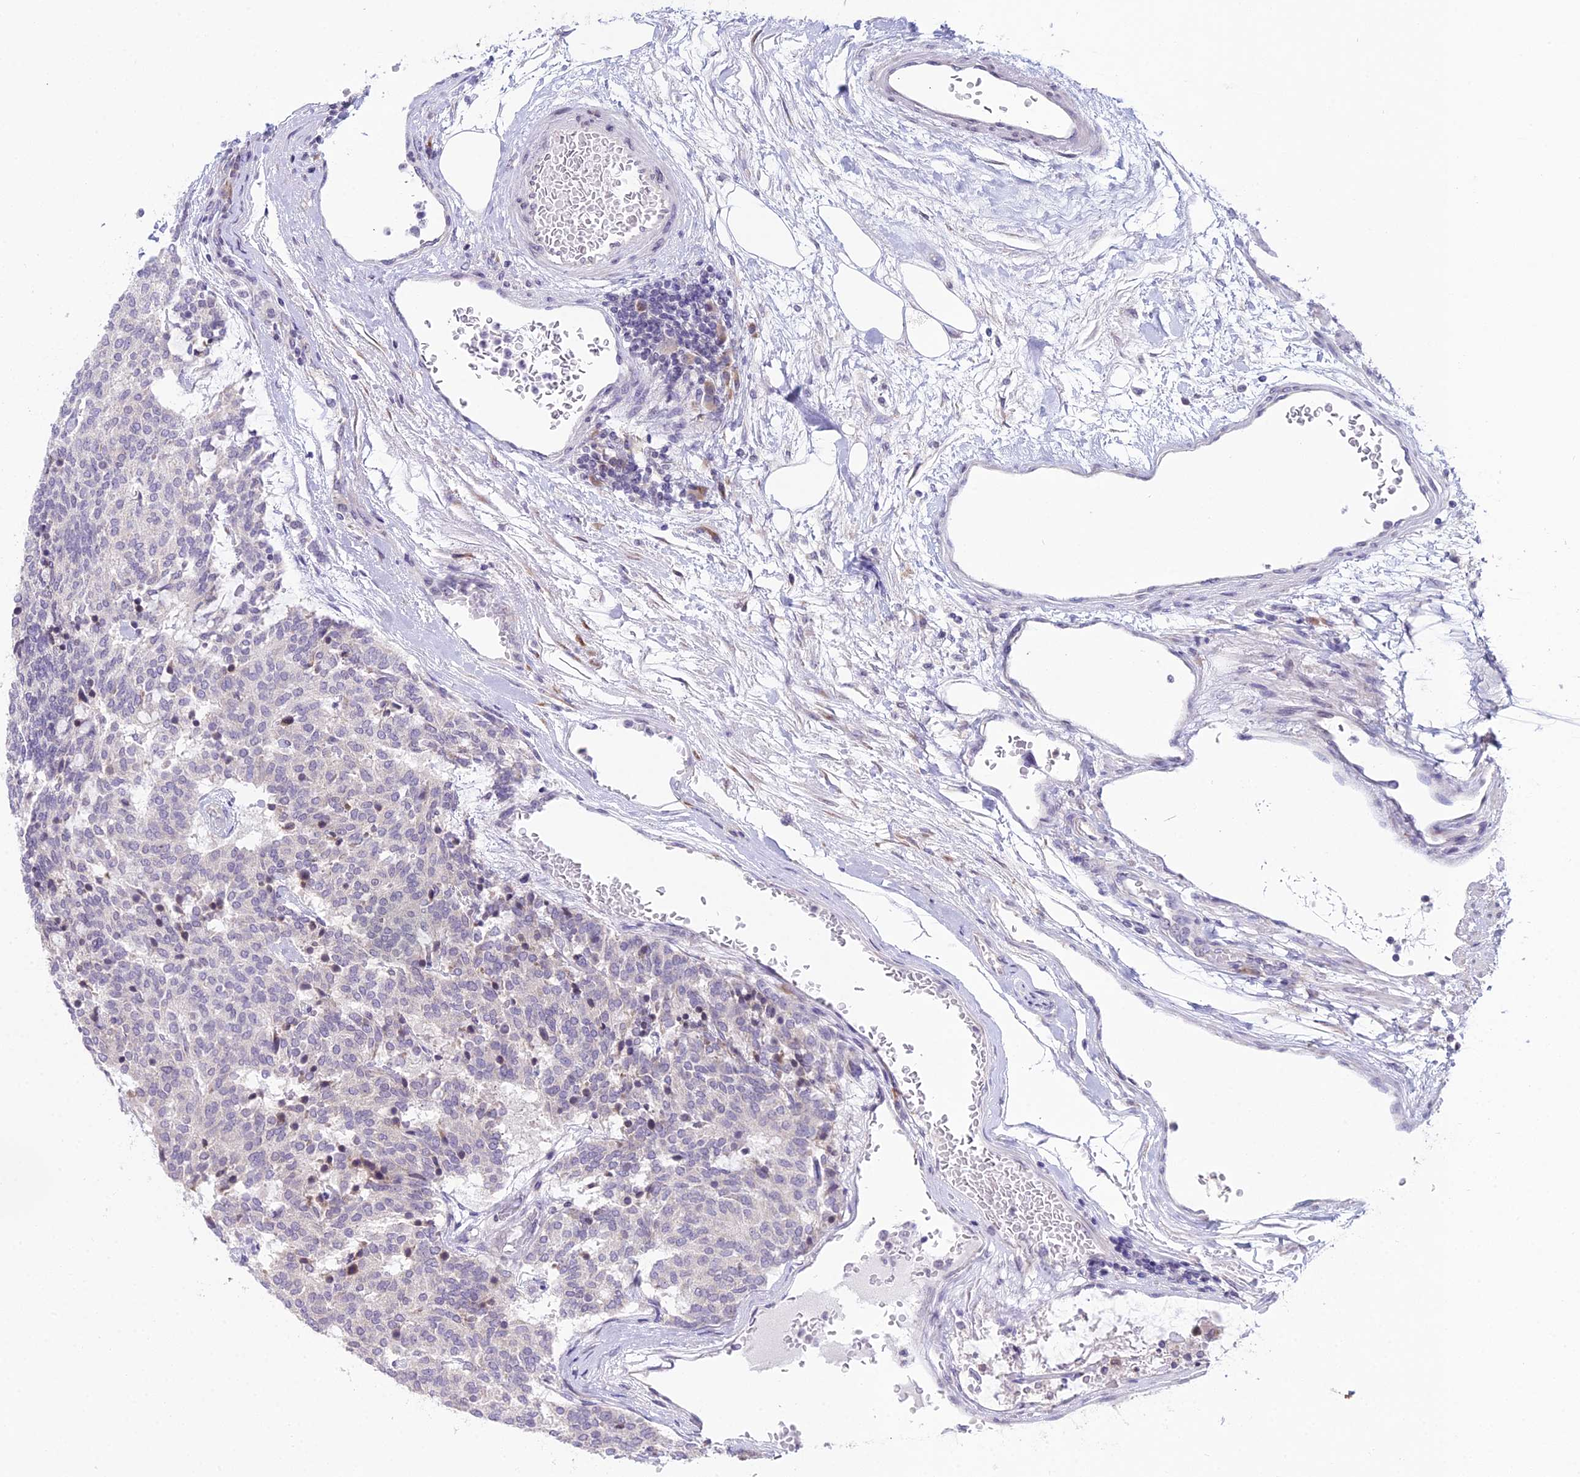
{"staining": {"intensity": "negative", "quantity": "none", "location": "none"}, "tissue": "carcinoid", "cell_type": "Tumor cells", "image_type": "cancer", "snomed": [{"axis": "morphology", "description": "Carcinoid, malignant, NOS"}, {"axis": "topography", "description": "Pancreas"}], "caption": "High power microscopy photomicrograph of an immunohistochemistry (IHC) photomicrograph of malignant carcinoid, revealing no significant expression in tumor cells.", "gene": "RPS26", "patient": {"sex": "female", "age": 54}}